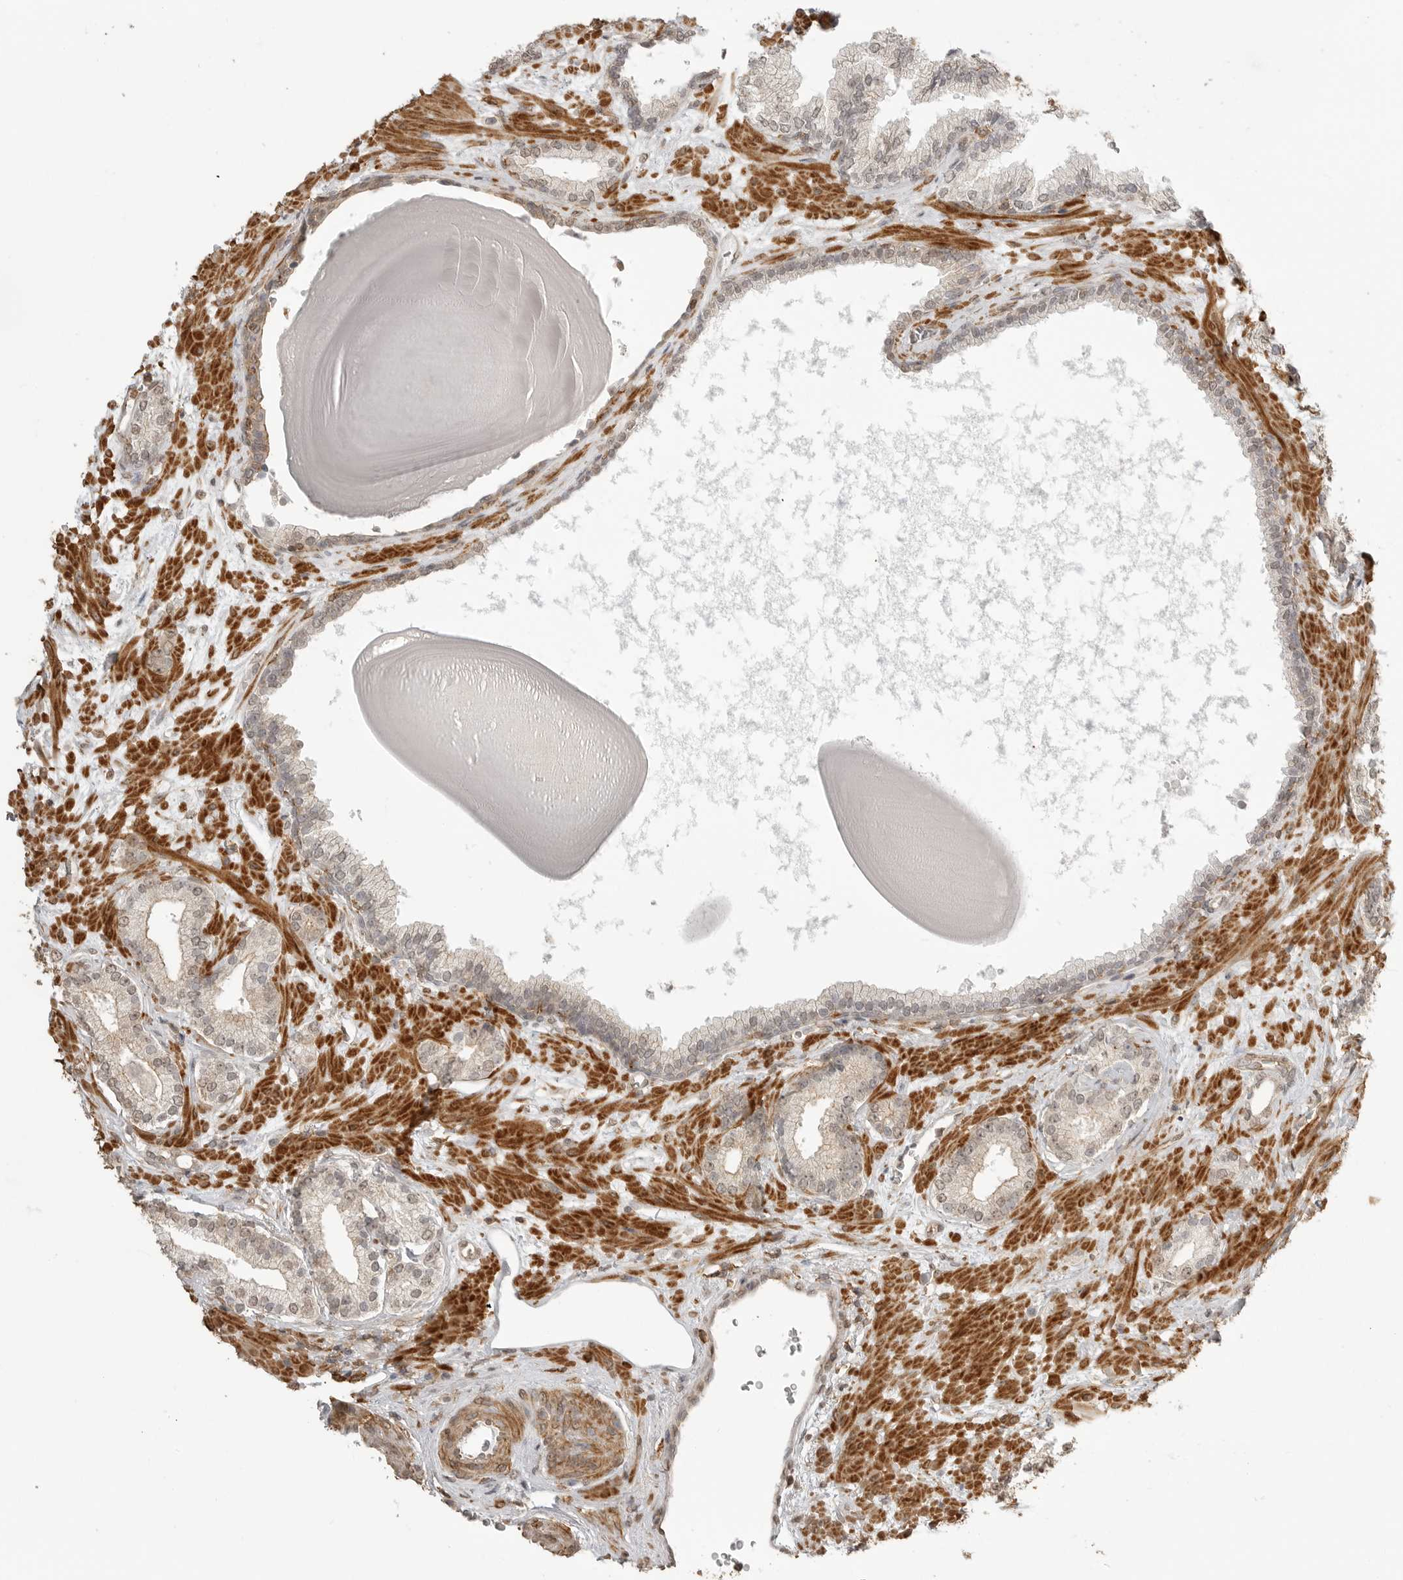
{"staining": {"intensity": "weak", "quantity": "<25%", "location": "cytoplasmic/membranous"}, "tissue": "prostate cancer", "cell_type": "Tumor cells", "image_type": "cancer", "snomed": [{"axis": "morphology", "description": "Adenocarcinoma, Low grade"}, {"axis": "topography", "description": "Prostate"}], "caption": "An IHC image of prostate cancer (low-grade adenocarcinoma) is shown. There is no staining in tumor cells of prostate cancer (low-grade adenocarcinoma).", "gene": "GPC2", "patient": {"sex": "male", "age": 70}}